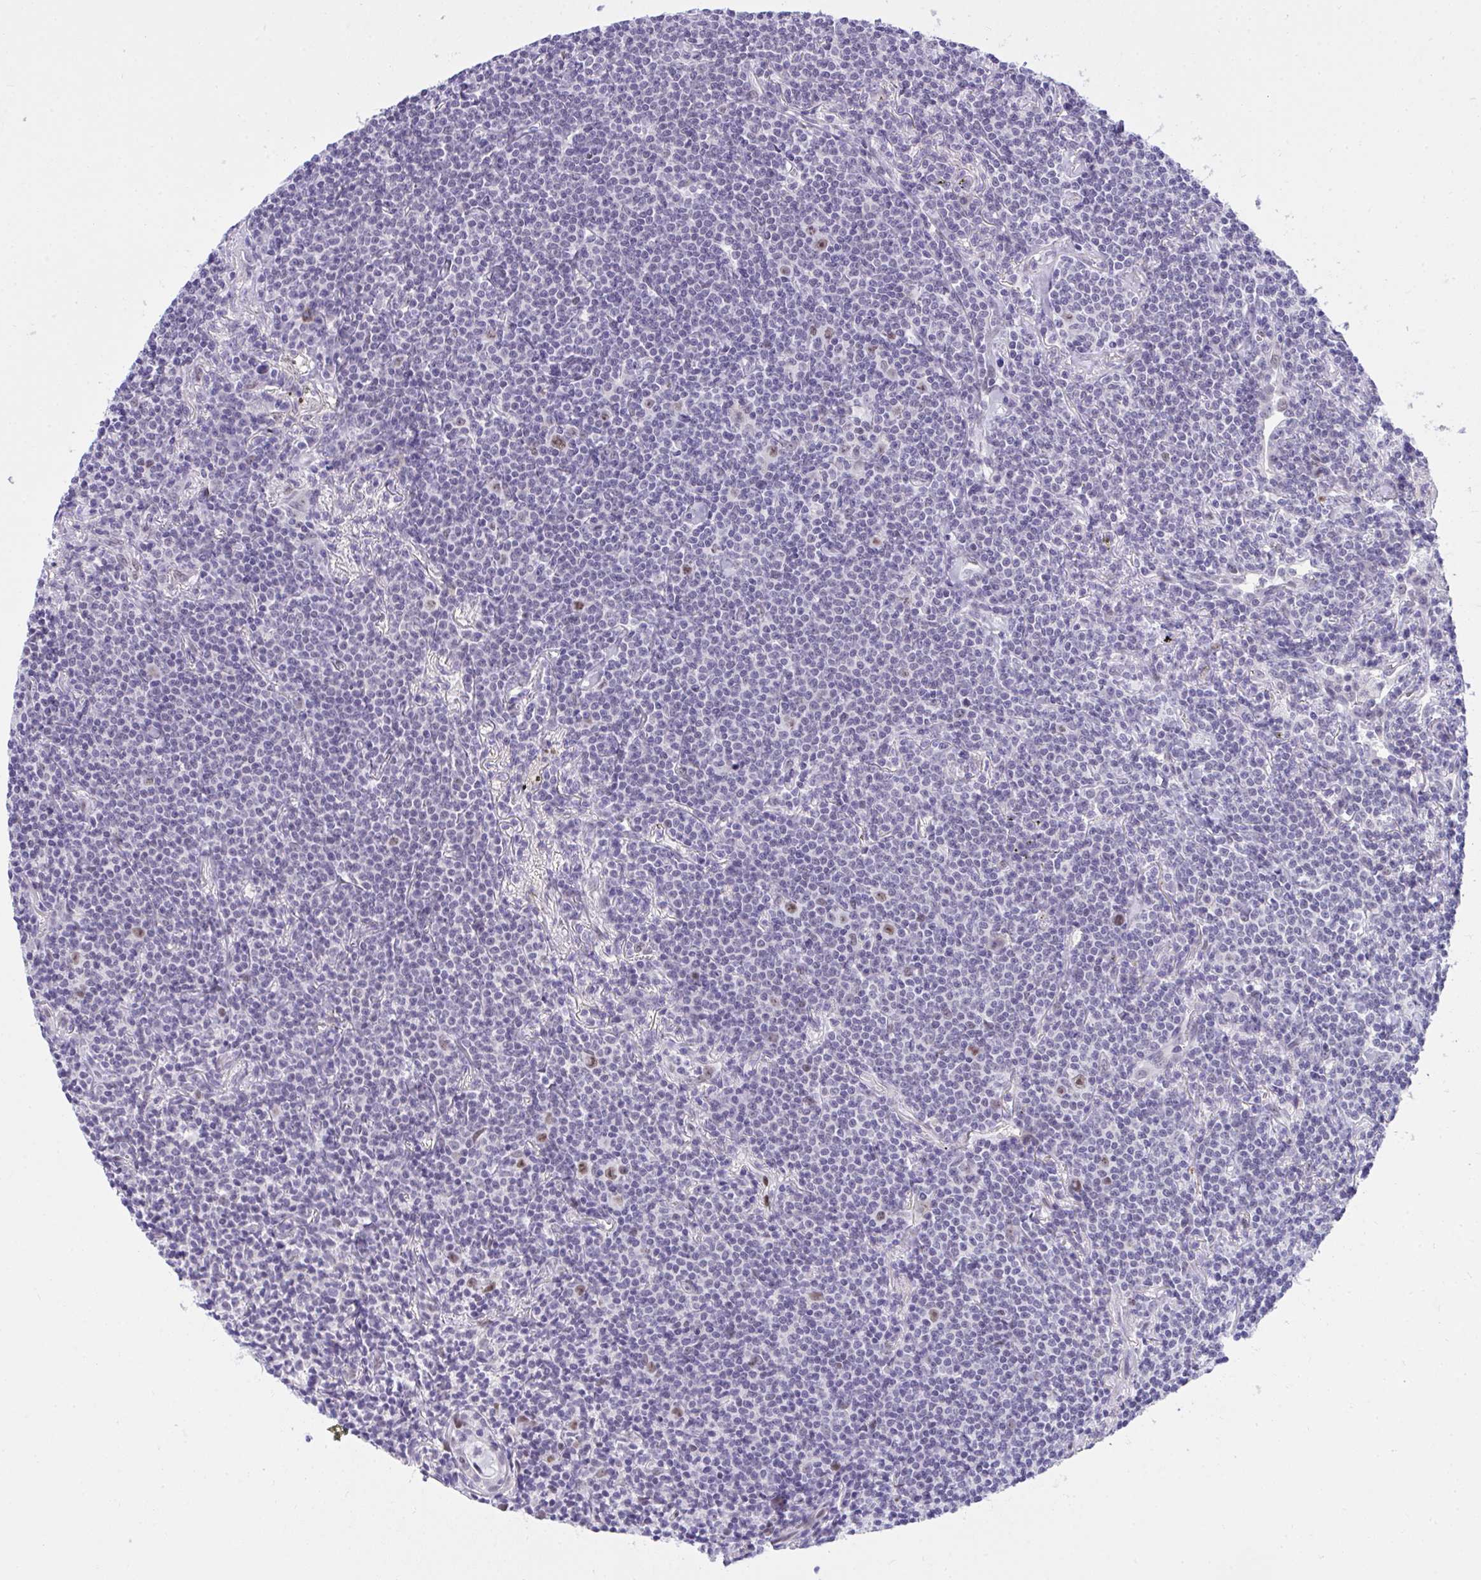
{"staining": {"intensity": "negative", "quantity": "none", "location": "none"}, "tissue": "lymphoma", "cell_type": "Tumor cells", "image_type": "cancer", "snomed": [{"axis": "morphology", "description": "Malignant lymphoma, non-Hodgkin's type, Low grade"}, {"axis": "topography", "description": "Lung"}], "caption": "High magnification brightfield microscopy of lymphoma stained with DAB (3,3'-diaminobenzidine) (brown) and counterstained with hematoxylin (blue): tumor cells show no significant positivity.", "gene": "TEAD4", "patient": {"sex": "female", "age": 71}}